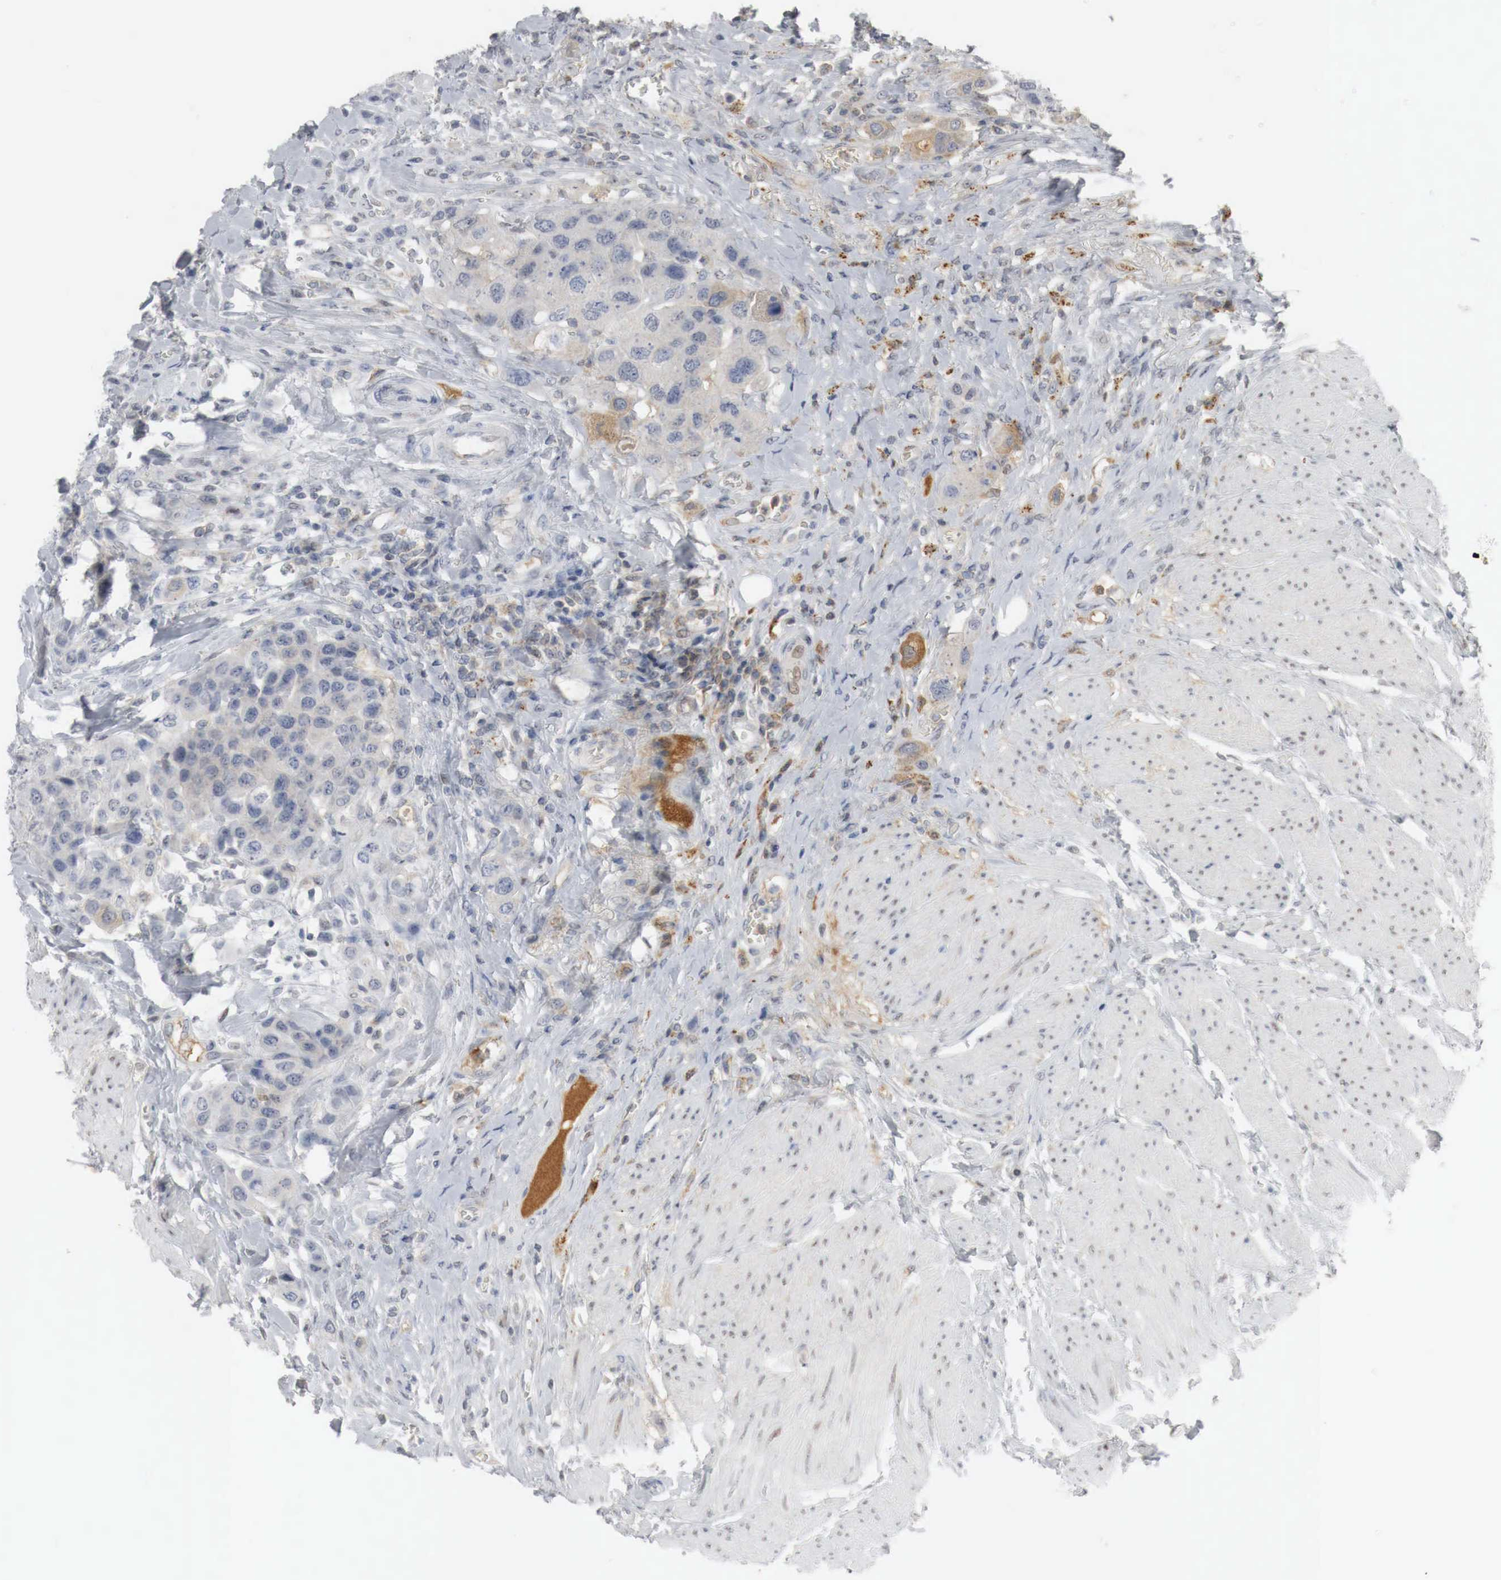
{"staining": {"intensity": "weak", "quantity": "<25%", "location": "cytoplasmic/membranous"}, "tissue": "urothelial cancer", "cell_type": "Tumor cells", "image_type": "cancer", "snomed": [{"axis": "morphology", "description": "Urothelial carcinoma, High grade"}, {"axis": "topography", "description": "Urinary bladder"}], "caption": "Immunohistochemistry photomicrograph of human high-grade urothelial carcinoma stained for a protein (brown), which demonstrates no positivity in tumor cells.", "gene": "MYC", "patient": {"sex": "male", "age": 50}}